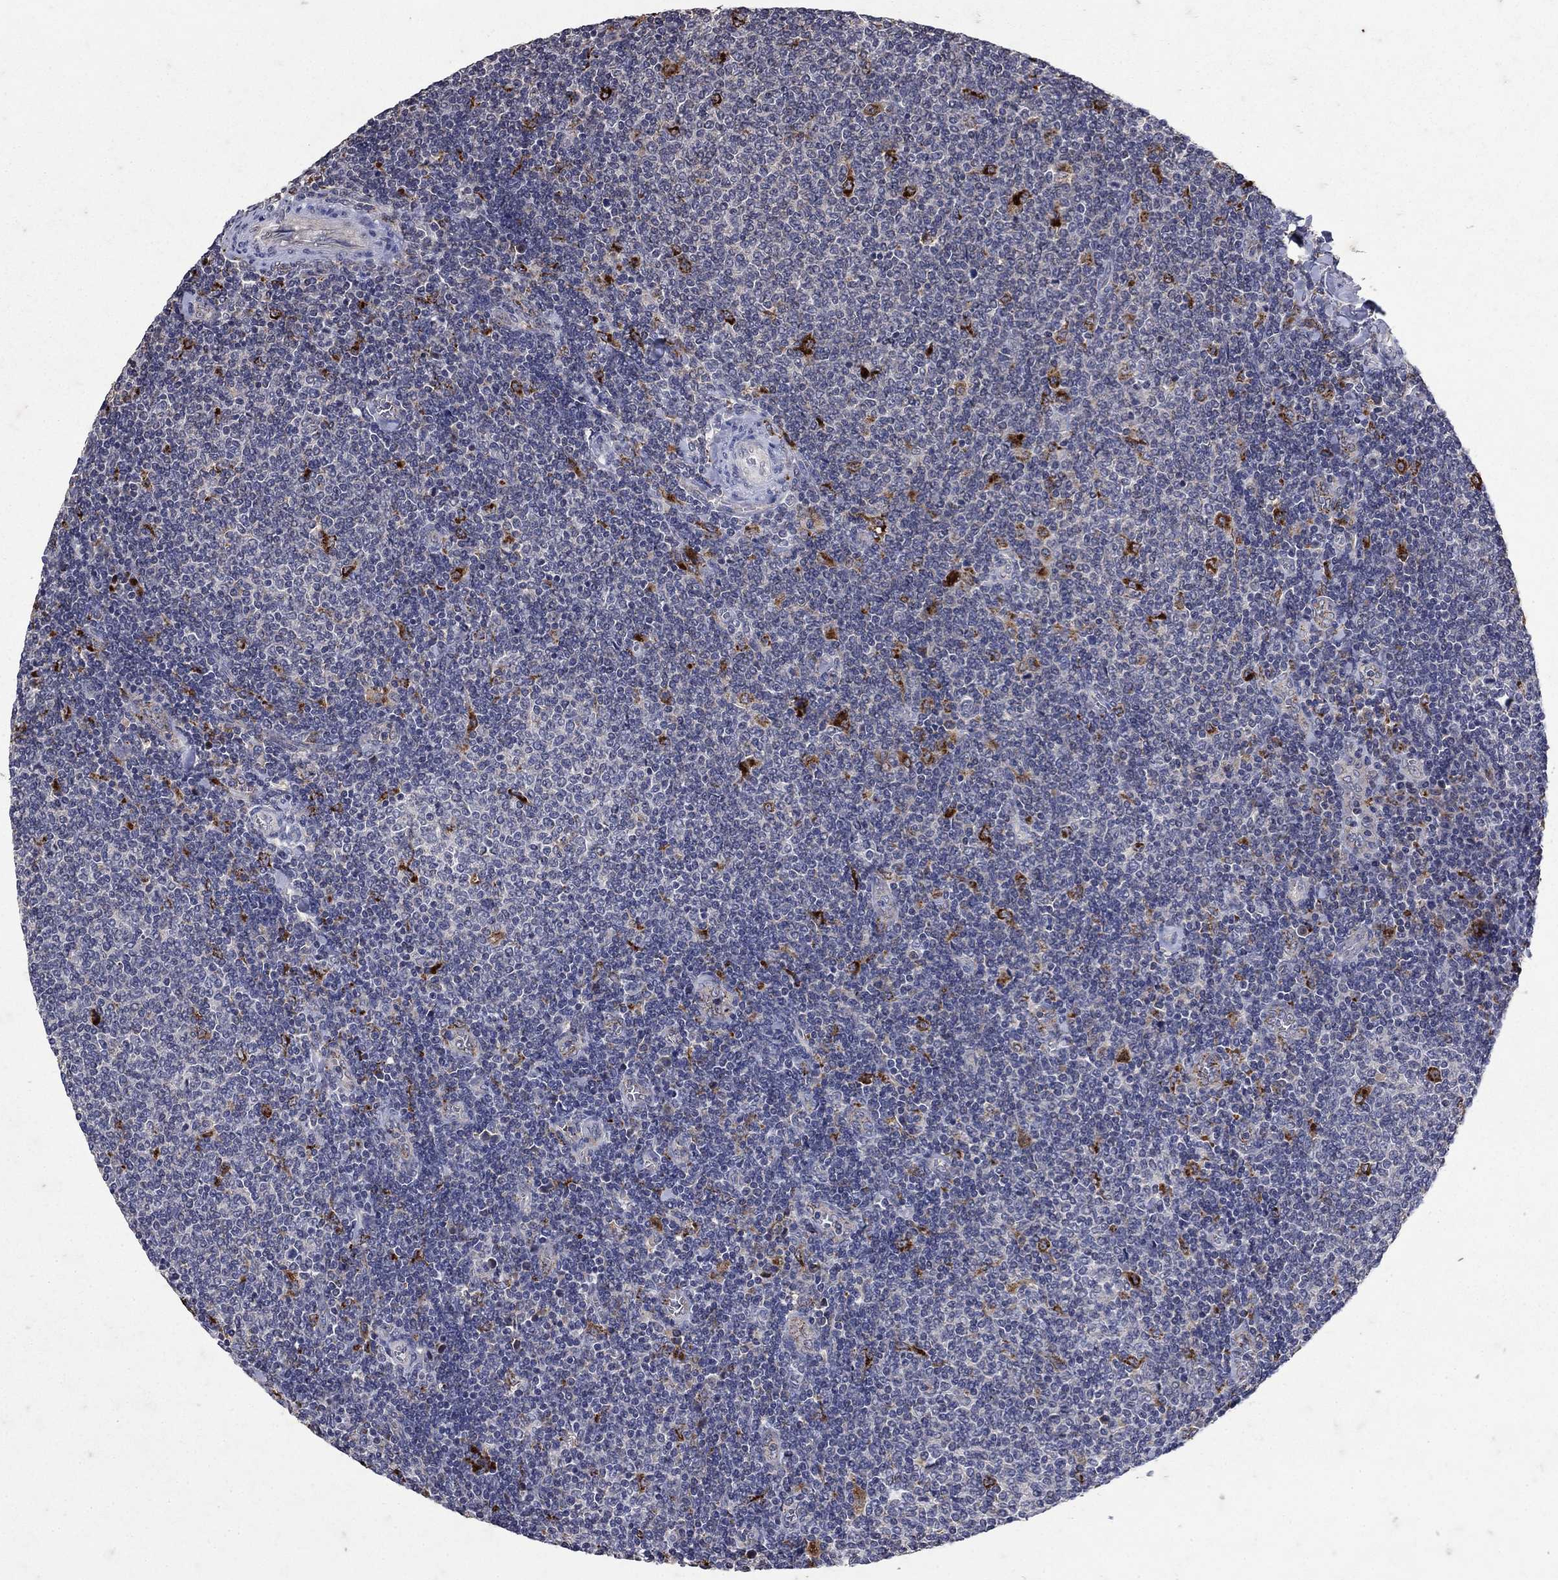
{"staining": {"intensity": "negative", "quantity": "none", "location": "none"}, "tissue": "lymphoma", "cell_type": "Tumor cells", "image_type": "cancer", "snomed": [{"axis": "morphology", "description": "Malignant lymphoma, non-Hodgkin's type, Low grade"}, {"axis": "topography", "description": "Lymph node"}], "caption": "This is a histopathology image of immunohistochemistry (IHC) staining of low-grade malignant lymphoma, non-Hodgkin's type, which shows no positivity in tumor cells.", "gene": "NPC2", "patient": {"sex": "male", "age": 52}}